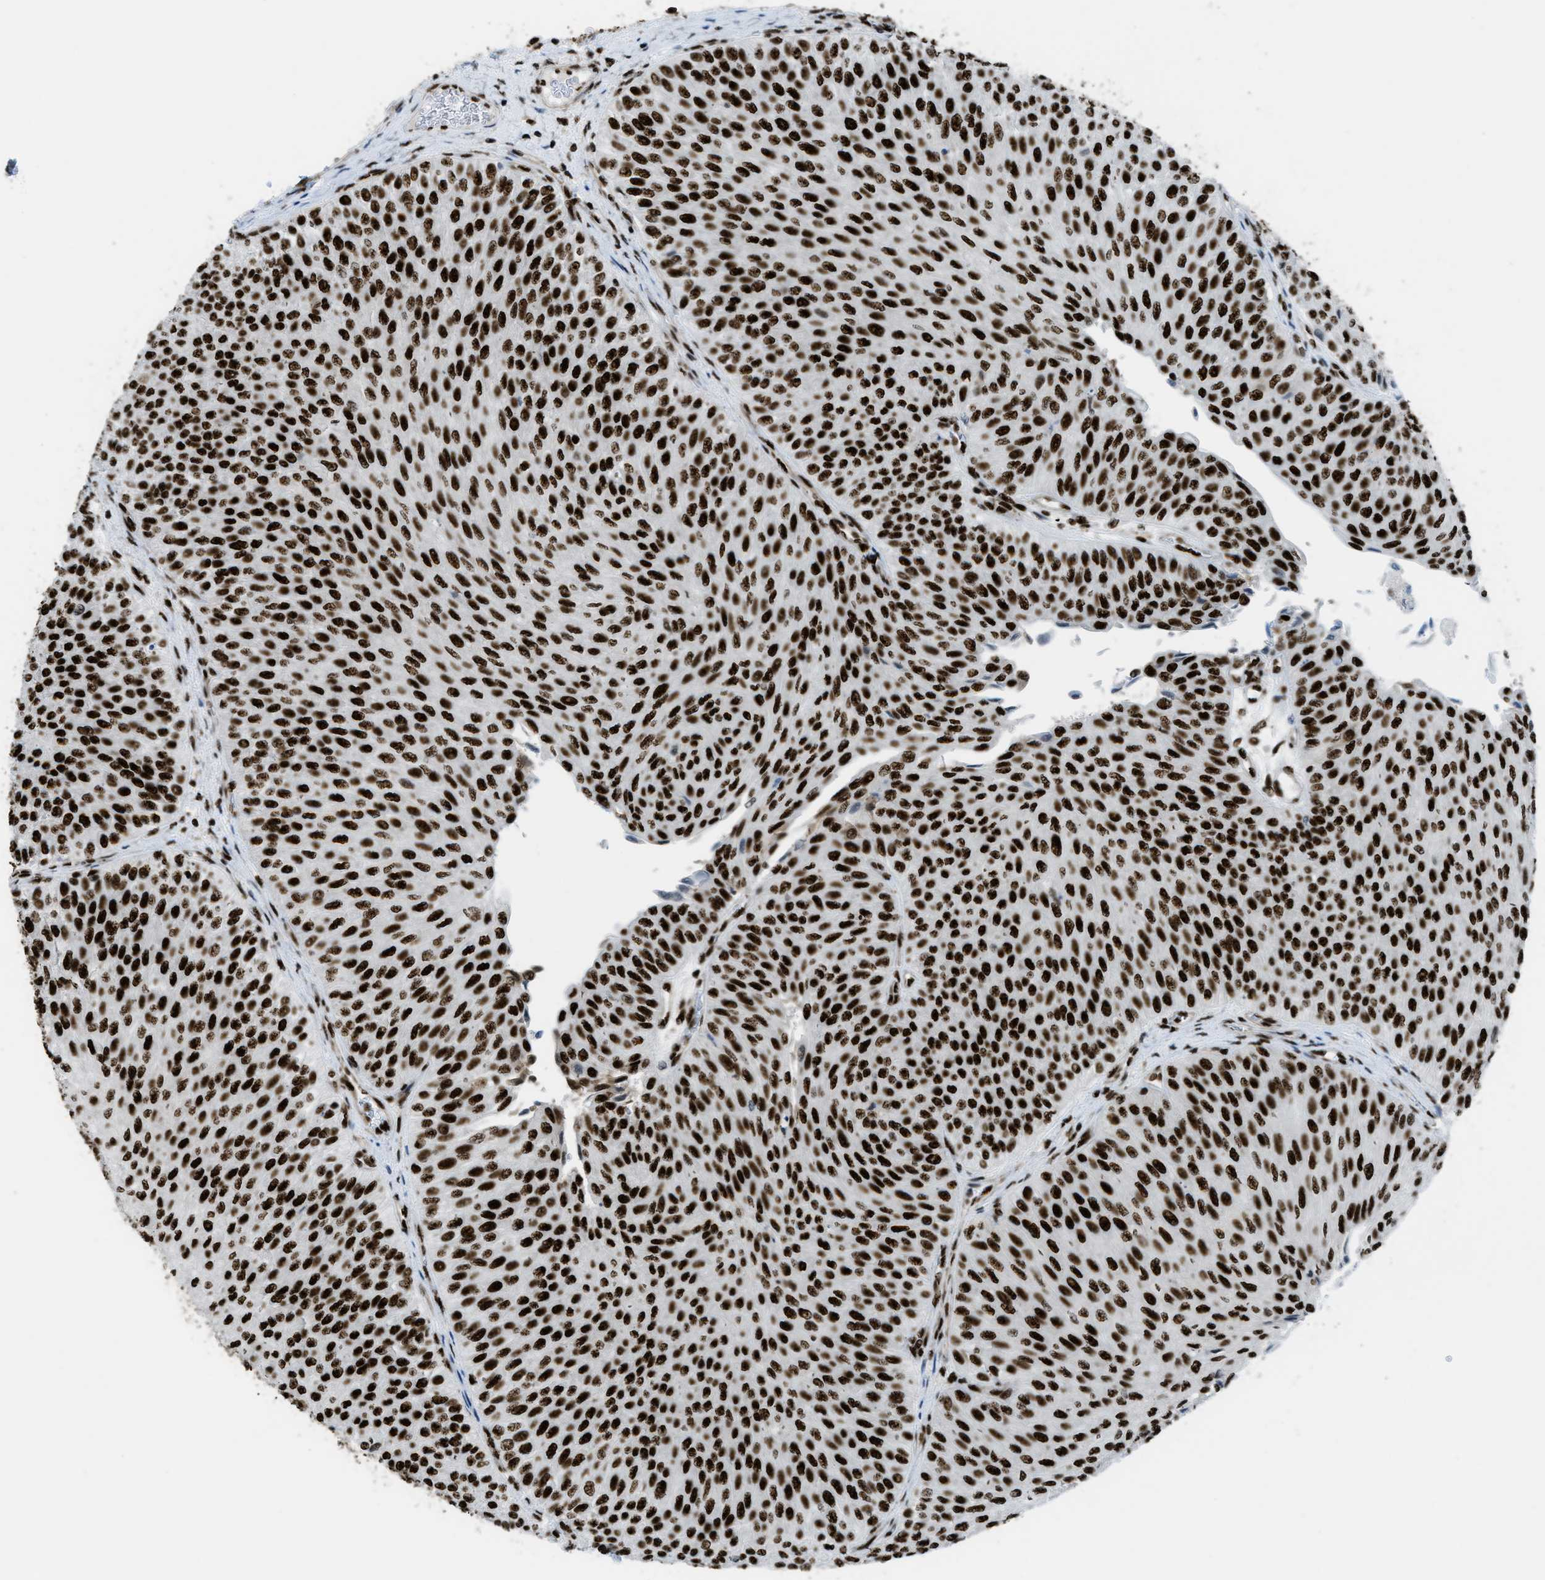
{"staining": {"intensity": "strong", "quantity": ">75%", "location": "nuclear"}, "tissue": "urothelial cancer", "cell_type": "Tumor cells", "image_type": "cancer", "snomed": [{"axis": "morphology", "description": "Urothelial carcinoma, Low grade"}, {"axis": "topography", "description": "Urinary bladder"}], "caption": "This photomicrograph displays immunohistochemistry (IHC) staining of urothelial cancer, with high strong nuclear positivity in approximately >75% of tumor cells.", "gene": "ZNF207", "patient": {"sex": "male", "age": 78}}